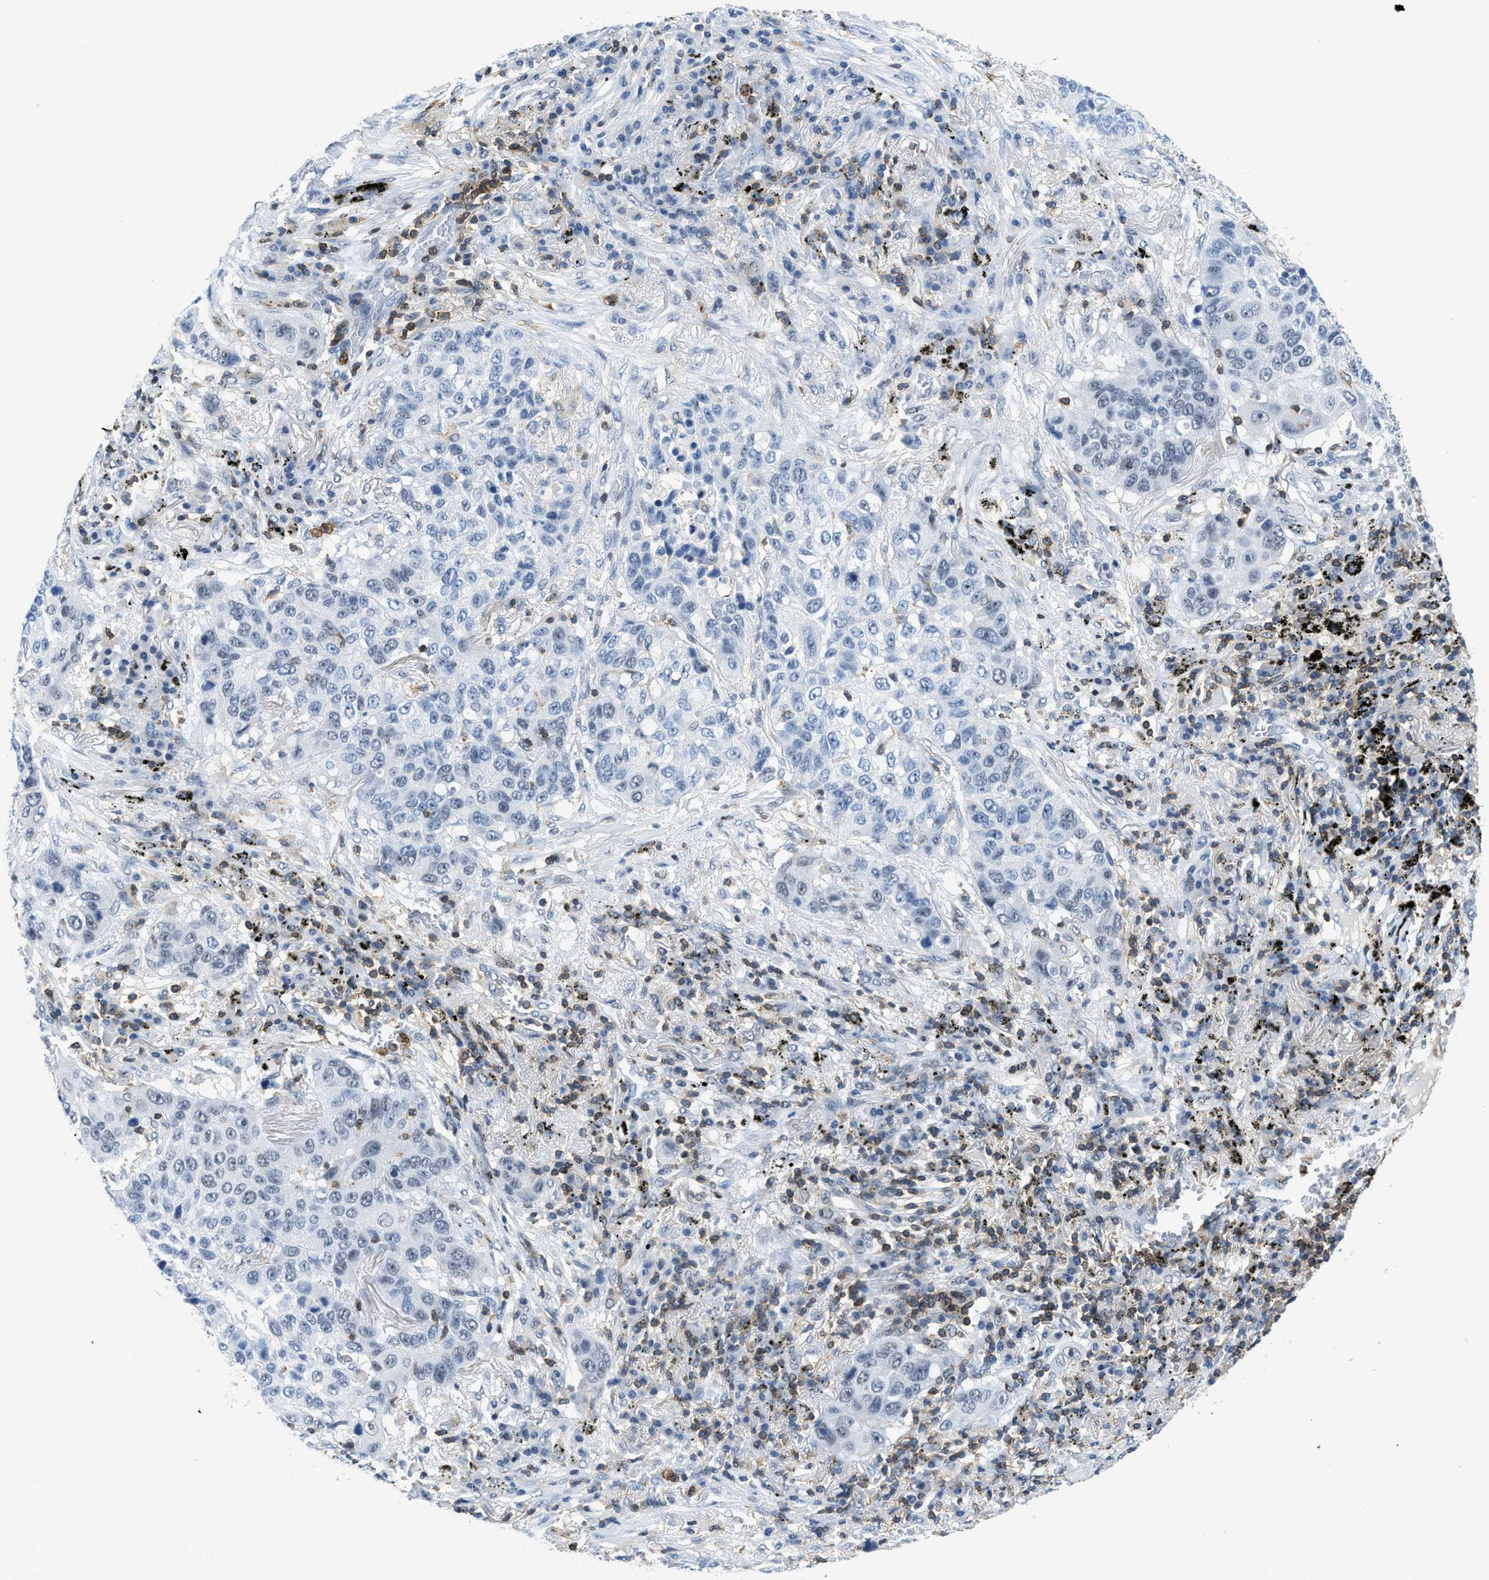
{"staining": {"intensity": "negative", "quantity": "none", "location": "none"}, "tissue": "lung cancer", "cell_type": "Tumor cells", "image_type": "cancer", "snomed": [{"axis": "morphology", "description": "Squamous cell carcinoma, NOS"}, {"axis": "topography", "description": "Lung"}], "caption": "A histopathology image of lung cancer stained for a protein demonstrates no brown staining in tumor cells. (Immunohistochemistry, brightfield microscopy, high magnification).", "gene": "FAM151A", "patient": {"sex": "male", "age": 57}}